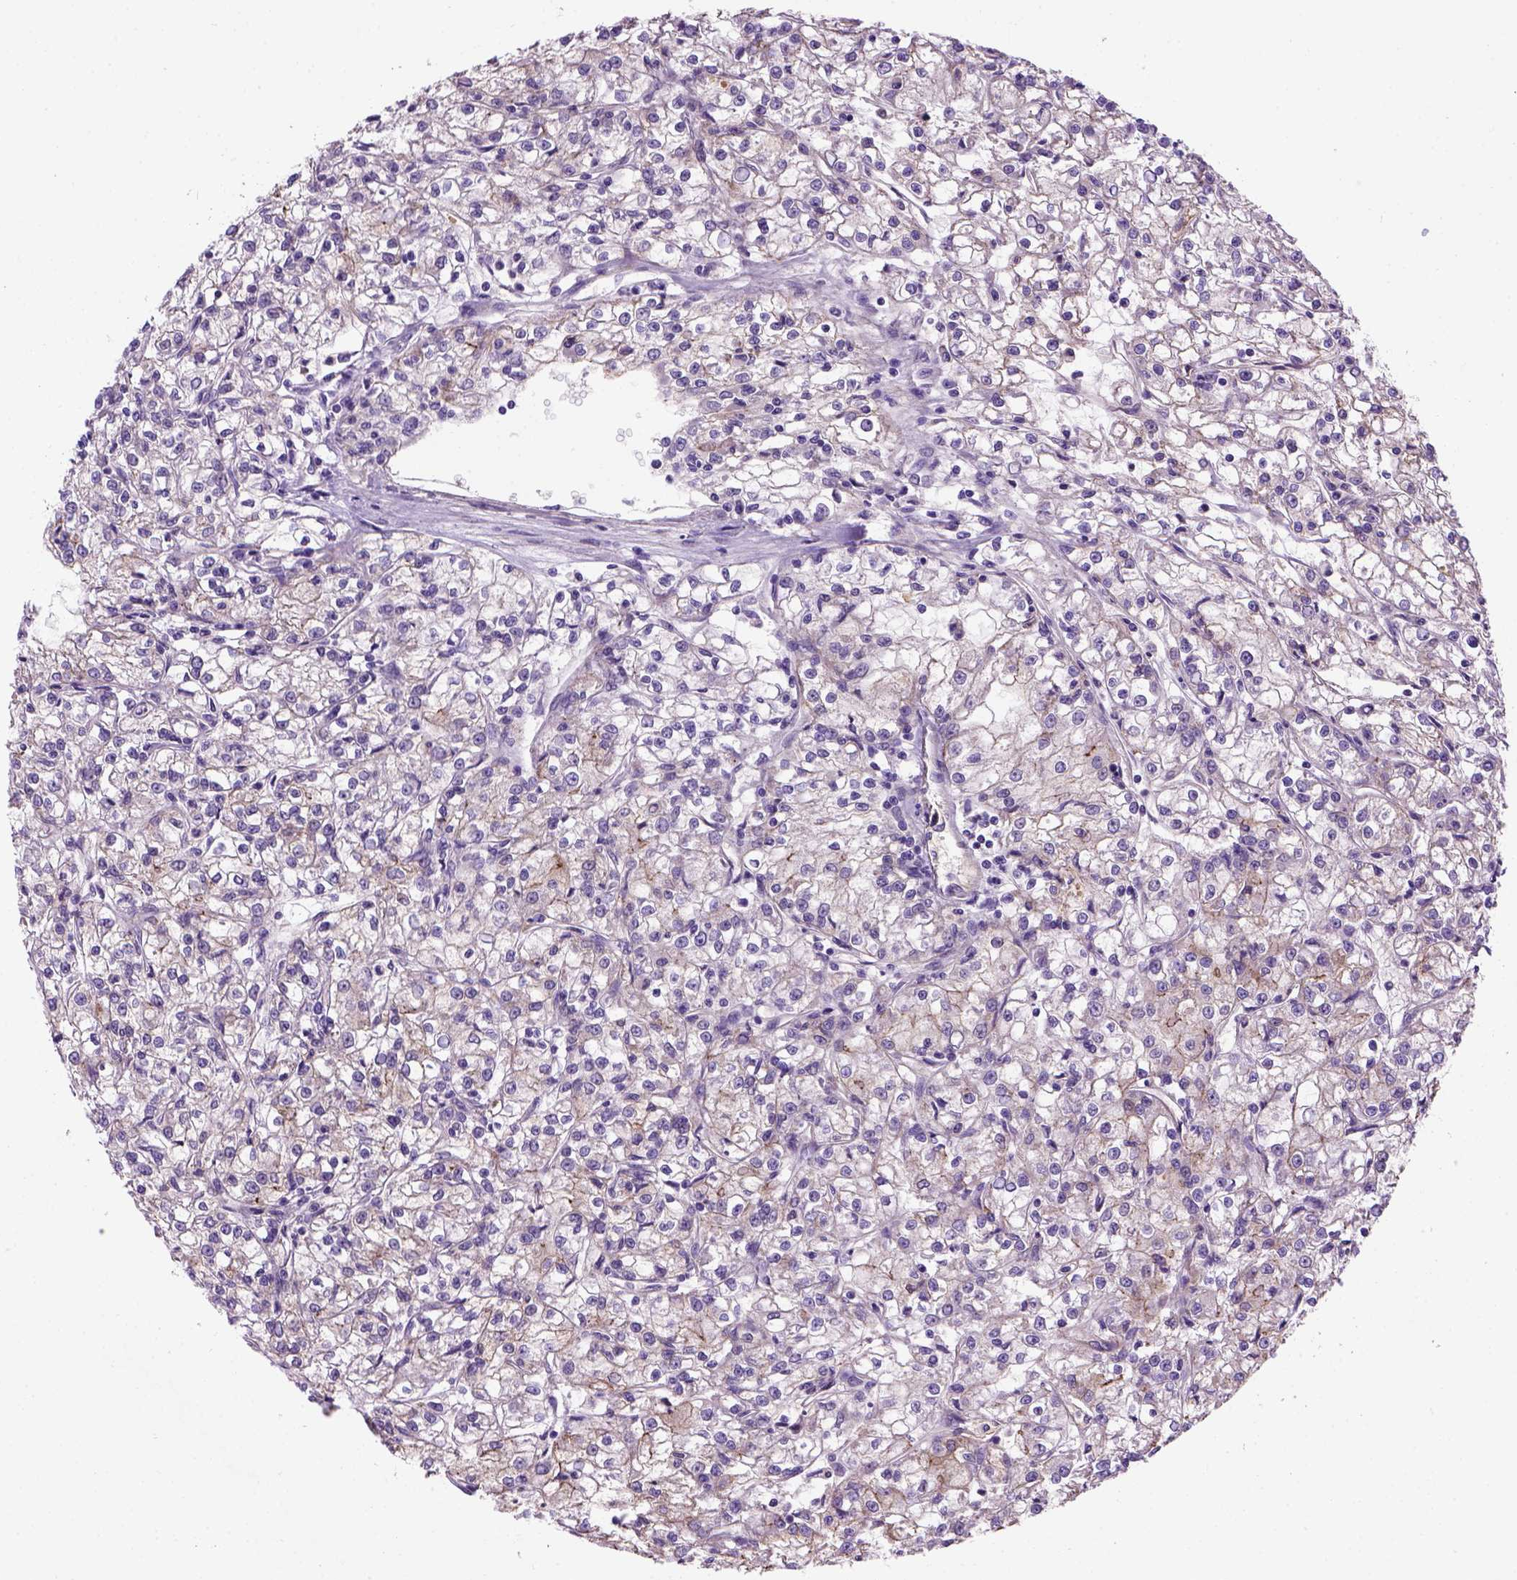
{"staining": {"intensity": "negative", "quantity": "none", "location": "none"}, "tissue": "renal cancer", "cell_type": "Tumor cells", "image_type": "cancer", "snomed": [{"axis": "morphology", "description": "Adenocarcinoma, NOS"}, {"axis": "topography", "description": "Kidney"}], "caption": "Tumor cells are negative for brown protein staining in renal cancer.", "gene": "CDH1", "patient": {"sex": "female", "age": 59}}